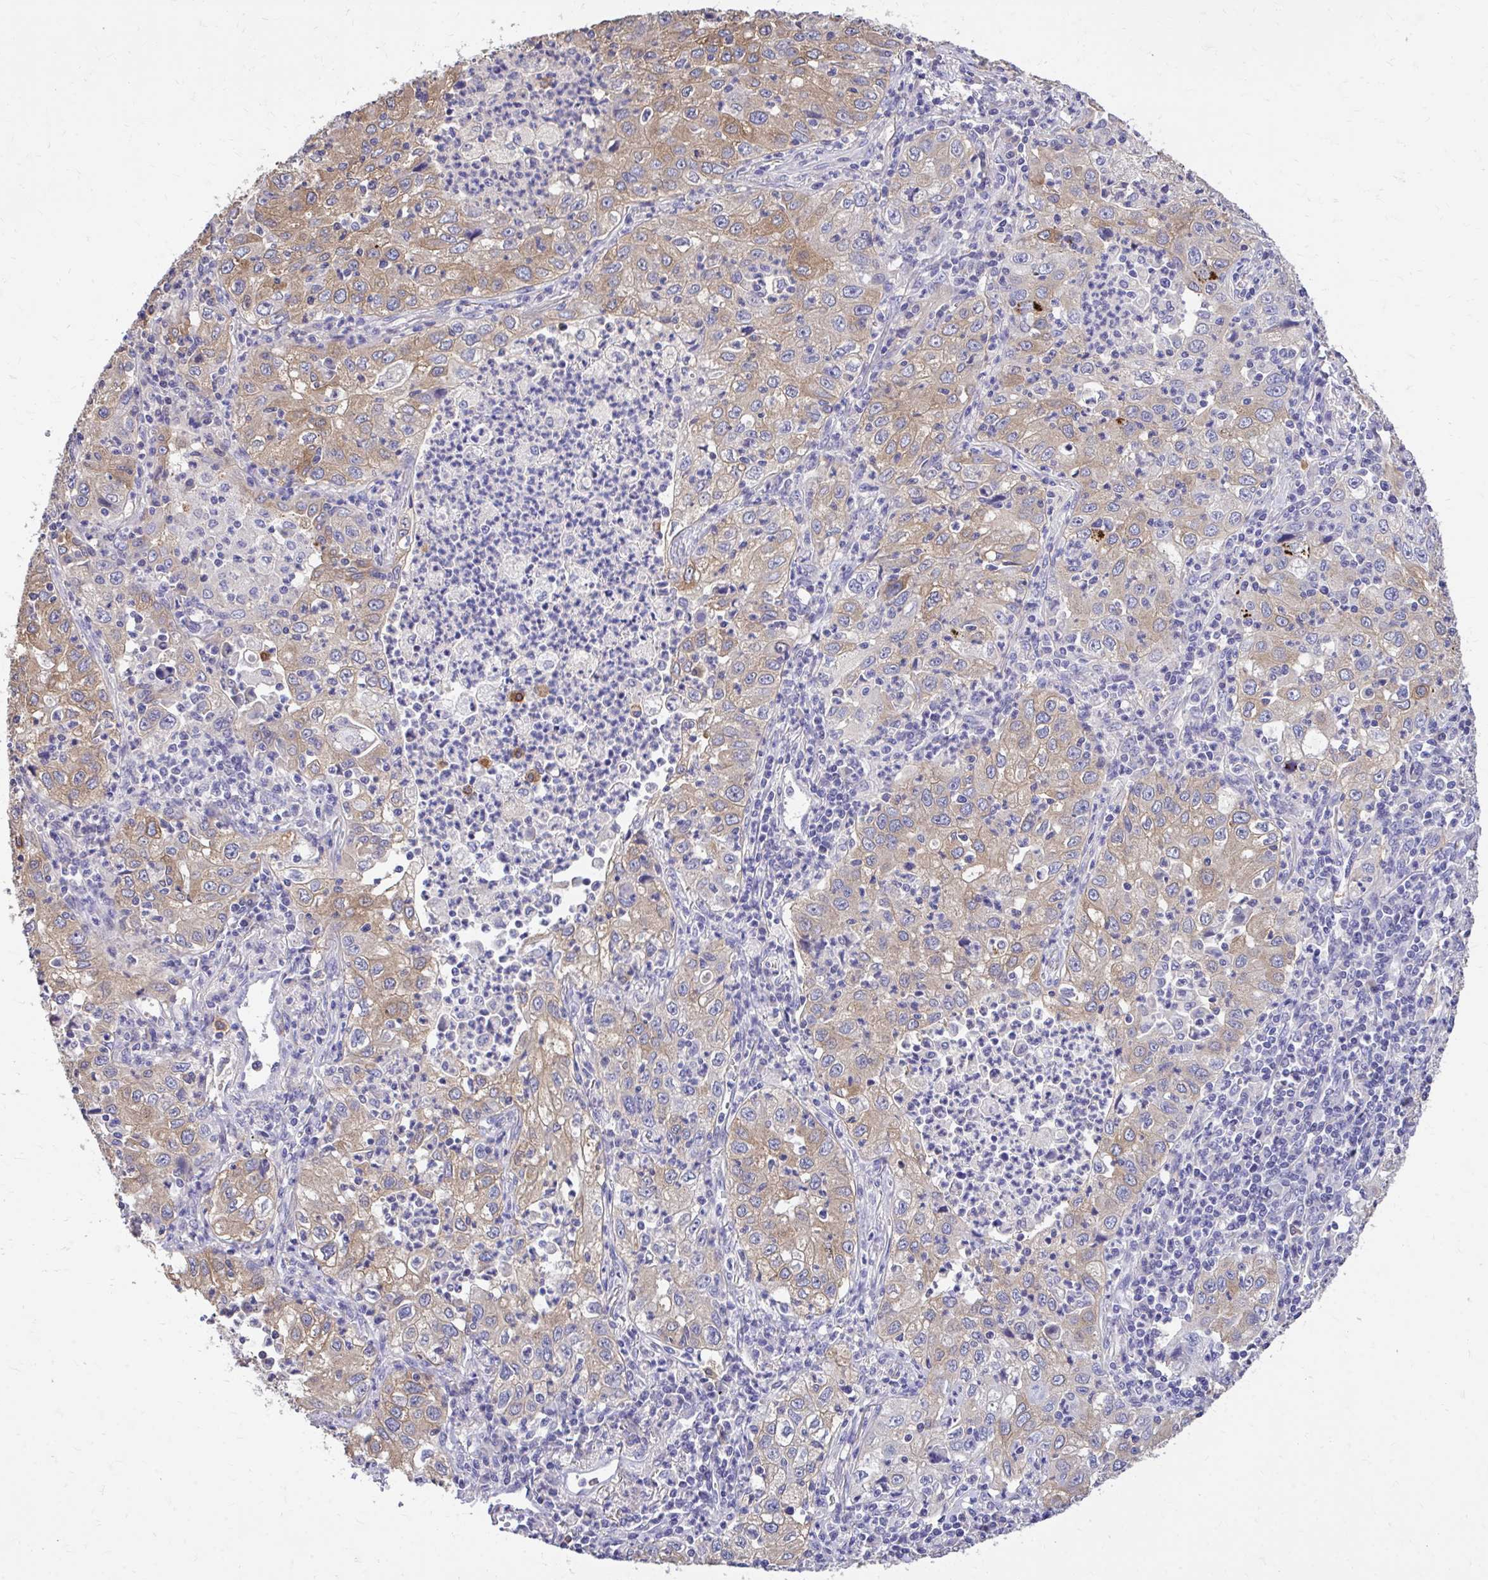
{"staining": {"intensity": "moderate", "quantity": ">75%", "location": "cytoplasmic/membranous"}, "tissue": "lung cancer", "cell_type": "Tumor cells", "image_type": "cancer", "snomed": [{"axis": "morphology", "description": "Squamous cell carcinoma, NOS"}, {"axis": "topography", "description": "Lung"}], "caption": "DAB (3,3'-diaminobenzidine) immunohistochemical staining of squamous cell carcinoma (lung) exhibits moderate cytoplasmic/membranous protein positivity in about >75% of tumor cells.", "gene": "EPB41L1", "patient": {"sex": "male", "age": 71}}